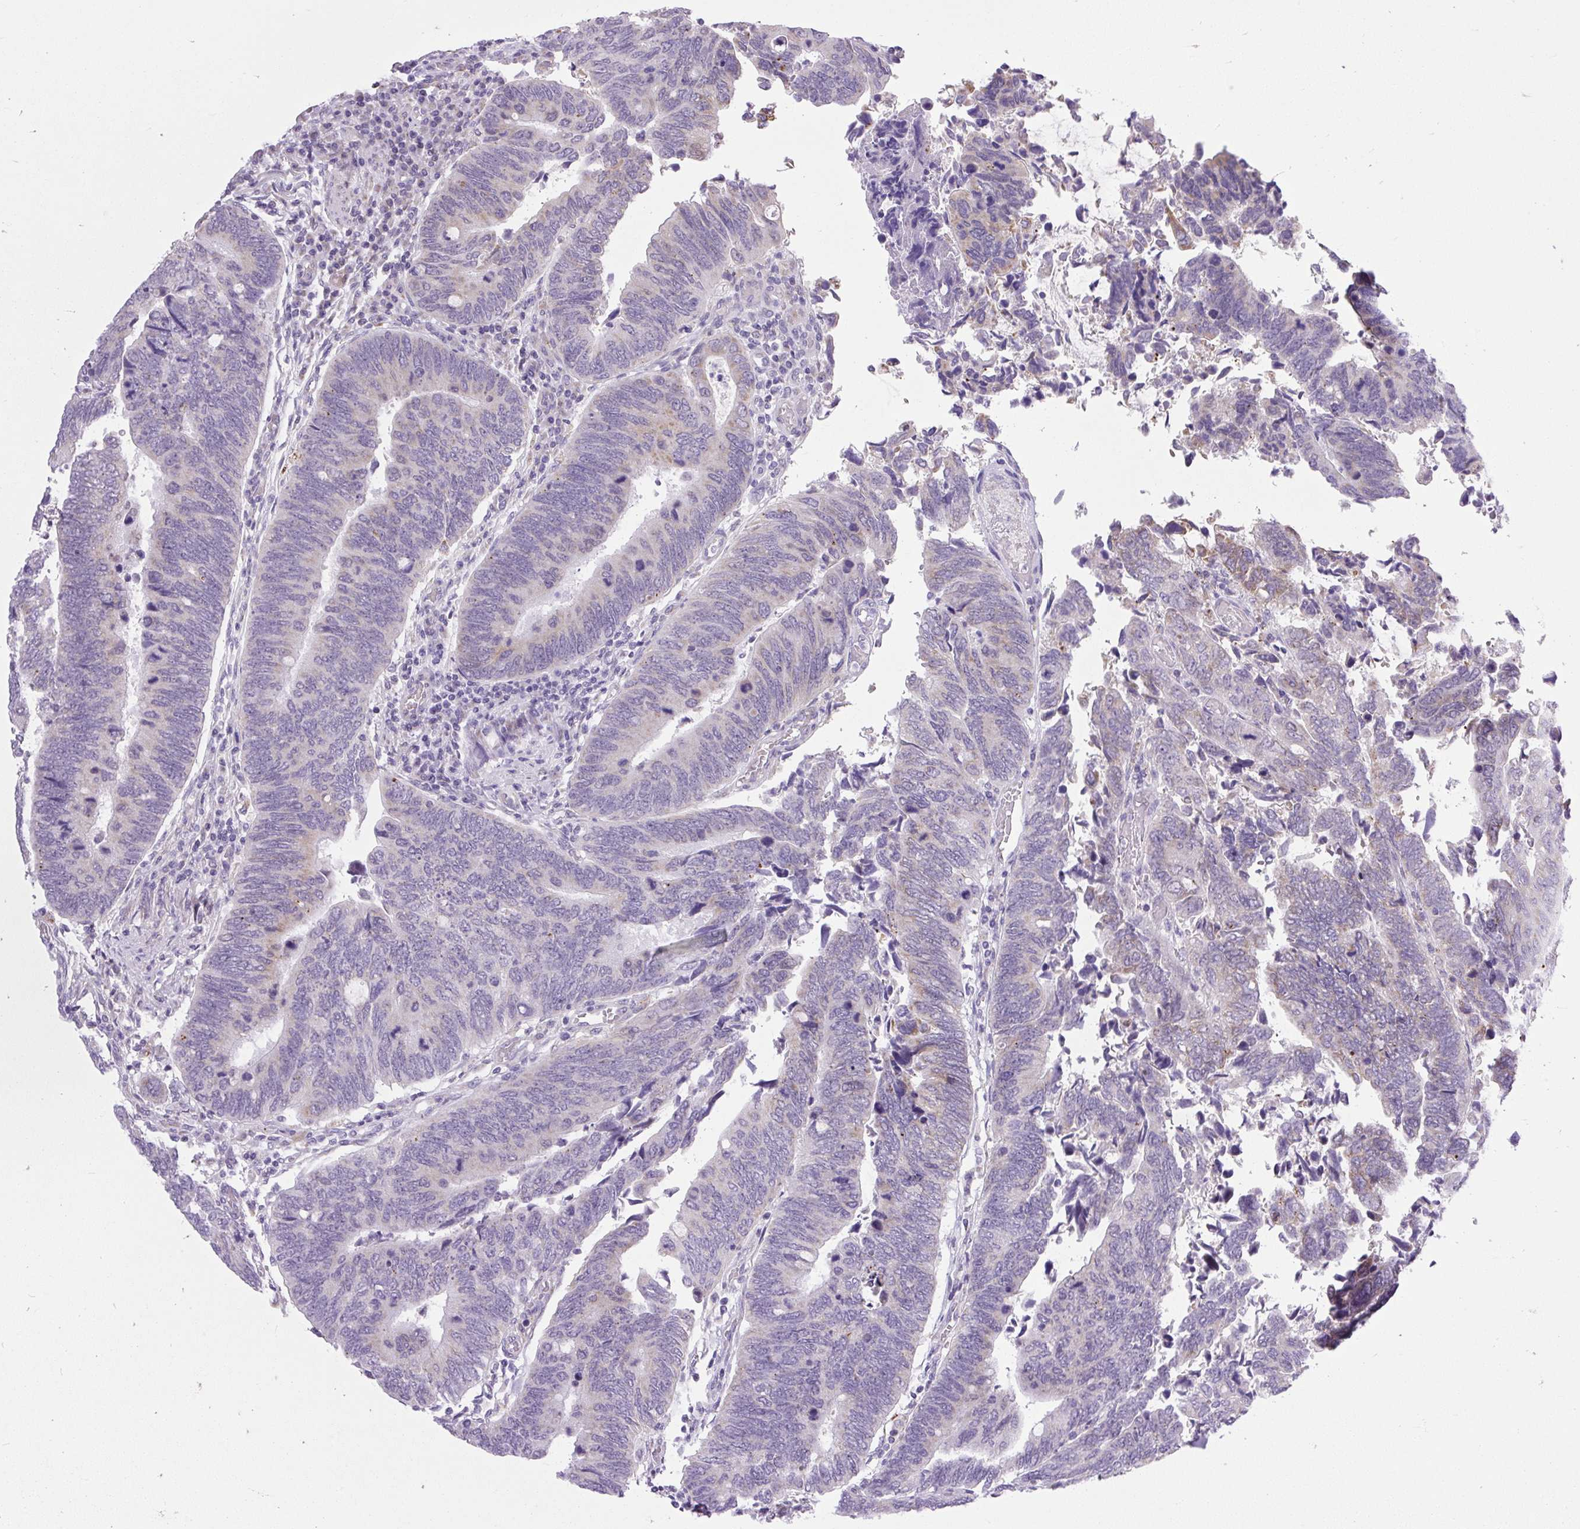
{"staining": {"intensity": "negative", "quantity": "none", "location": "none"}, "tissue": "colorectal cancer", "cell_type": "Tumor cells", "image_type": "cancer", "snomed": [{"axis": "morphology", "description": "Adenocarcinoma, NOS"}, {"axis": "topography", "description": "Colon"}], "caption": "Colorectal cancer was stained to show a protein in brown. There is no significant expression in tumor cells.", "gene": "RNASE10", "patient": {"sex": "male", "age": 87}}